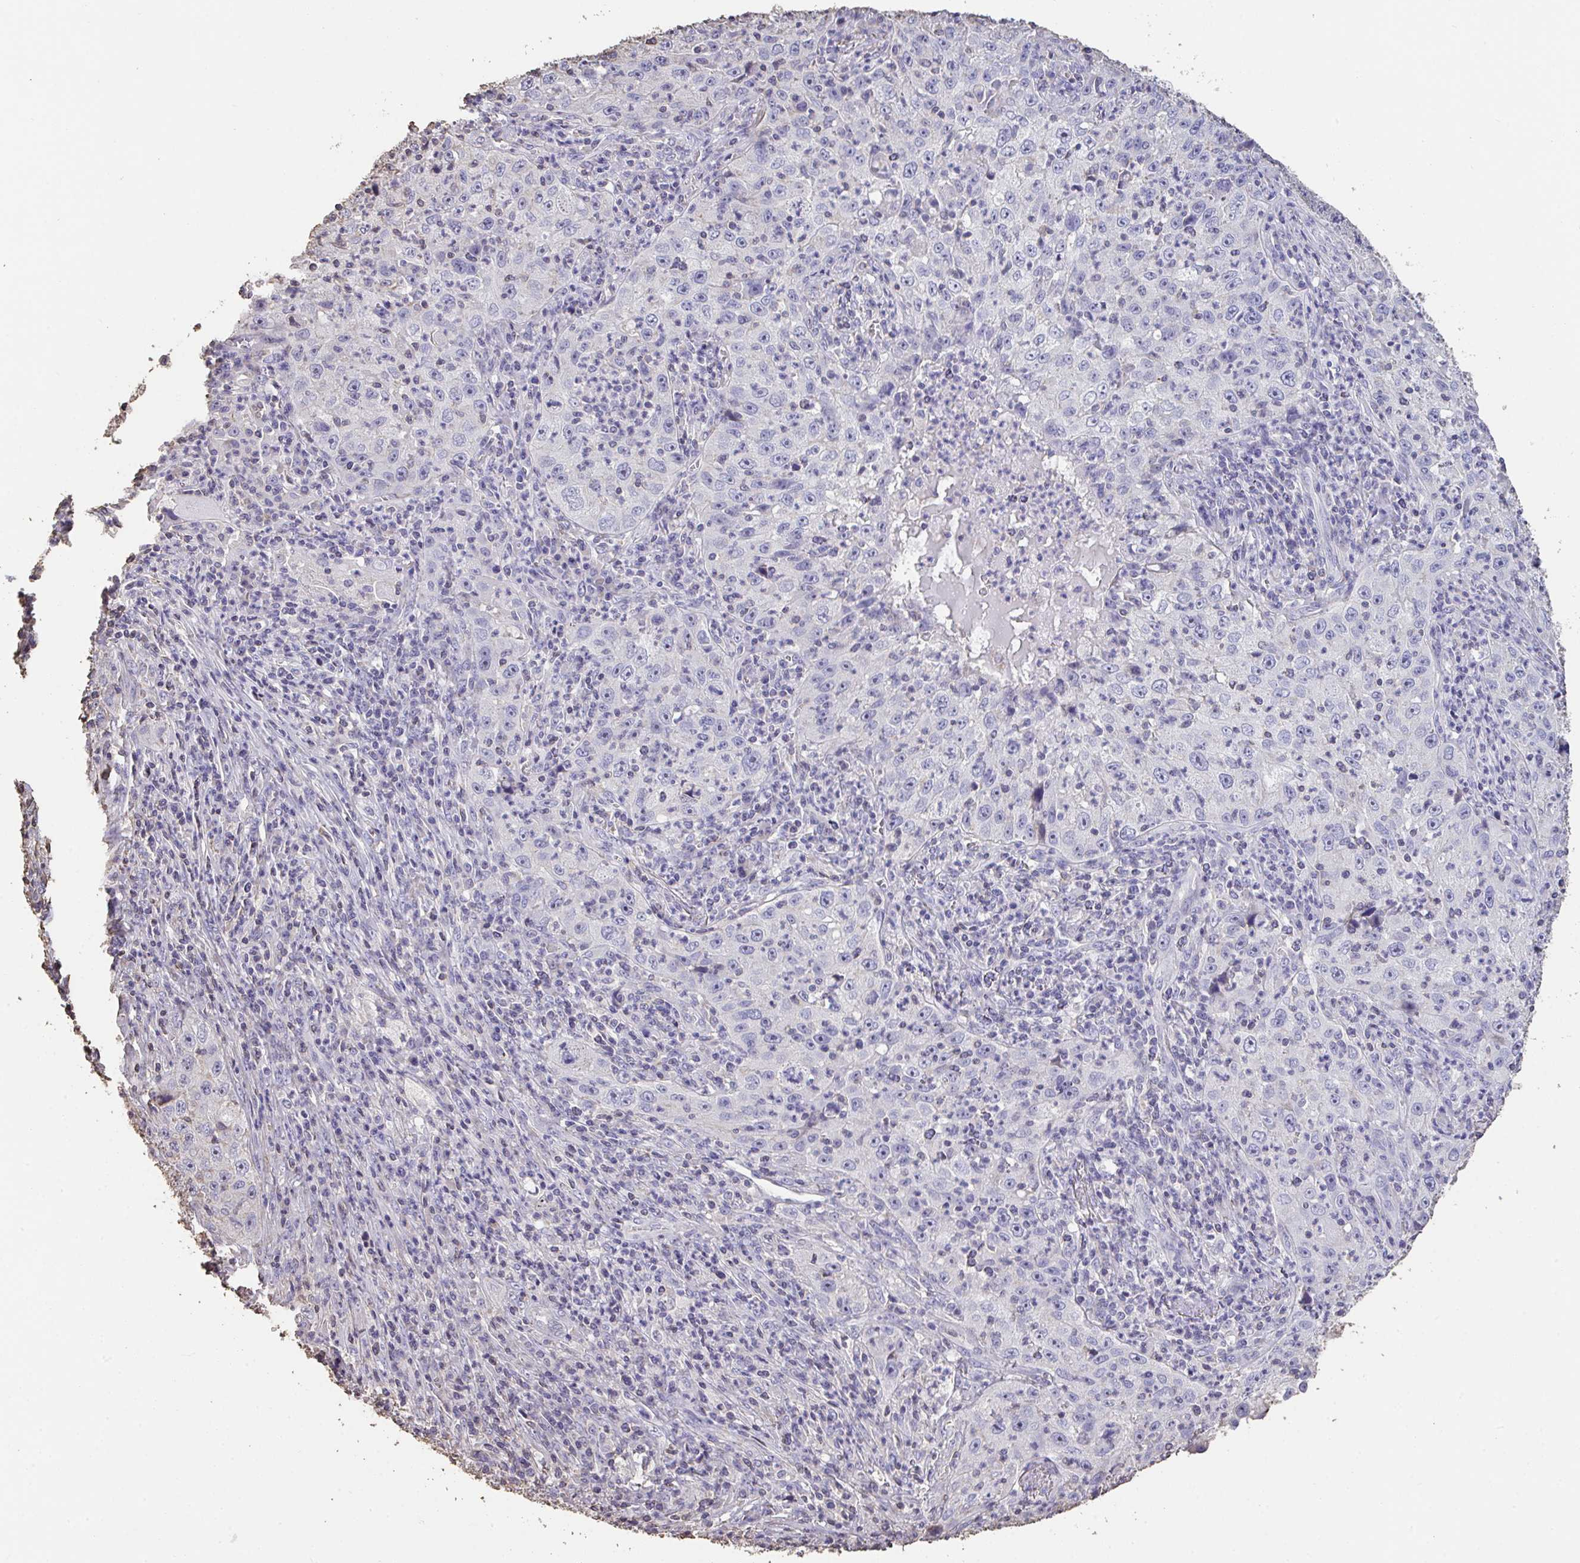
{"staining": {"intensity": "negative", "quantity": "none", "location": "none"}, "tissue": "lung cancer", "cell_type": "Tumor cells", "image_type": "cancer", "snomed": [{"axis": "morphology", "description": "Squamous cell carcinoma, NOS"}, {"axis": "topography", "description": "Lung"}], "caption": "Tumor cells show no significant protein staining in squamous cell carcinoma (lung). The staining is performed using DAB brown chromogen with nuclei counter-stained in using hematoxylin.", "gene": "IL23R", "patient": {"sex": "male", "age": 71}}